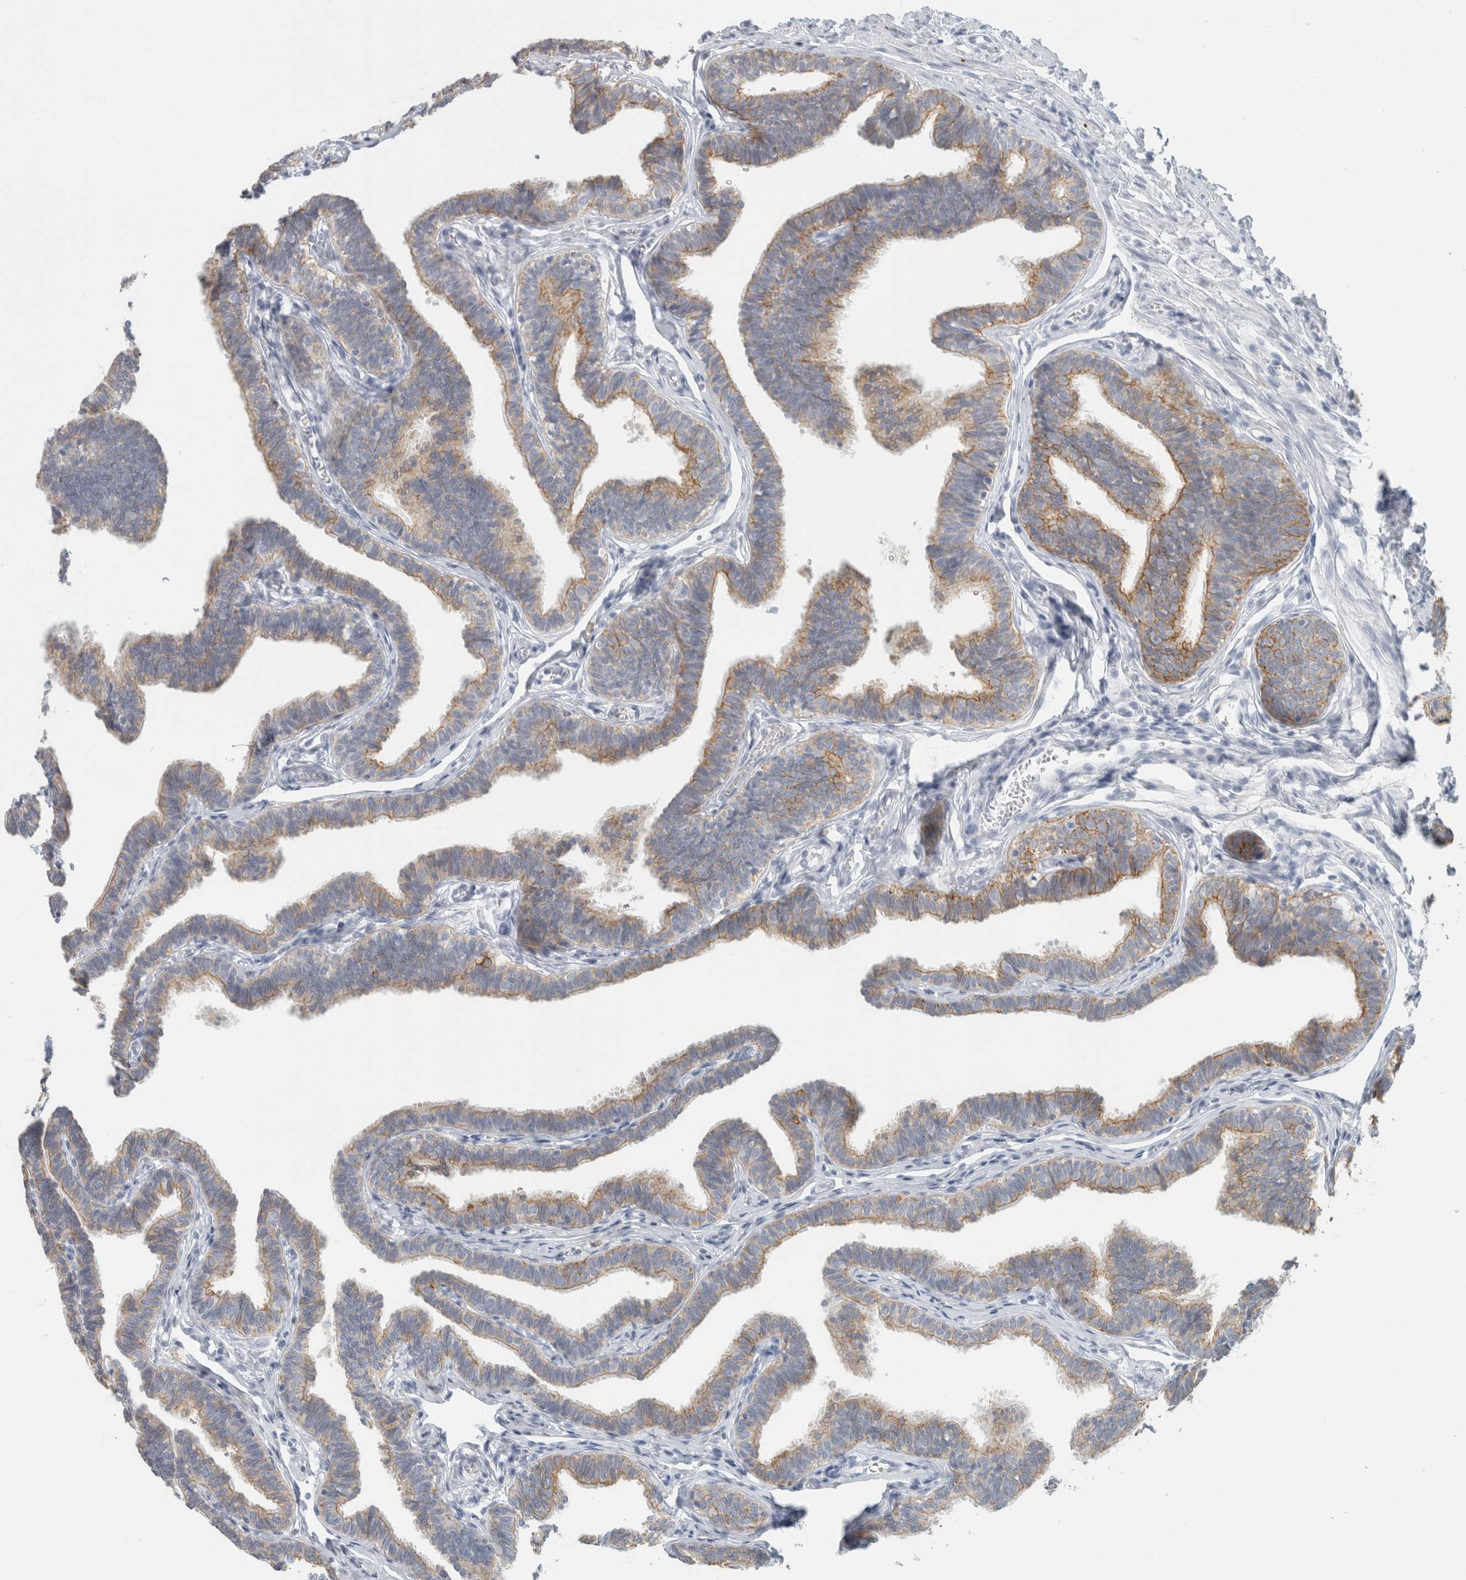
{"staining": {"intensity": "strong", "quantity": ">75%", "location": "cytoplasmic/membranous"}, "tissue": "fallopian tube", "cell_type": "Glandular cells", "image_type": "normal", "snomed": [{"axis": "morphology", "description": "Normal tissue, NOS"}, {"axis": "topography", "description": "Fallopian tube"}, {"axis": "topography", "description": "Ovary"}], "caption": "Human fallopian tube stained for a protein (brown) shows strong cytoplasmic/membranous positive expression in about >75% of glandular cells.", "gene": "SLC28A3", "patient": {"sex": "female", "age": 23}}